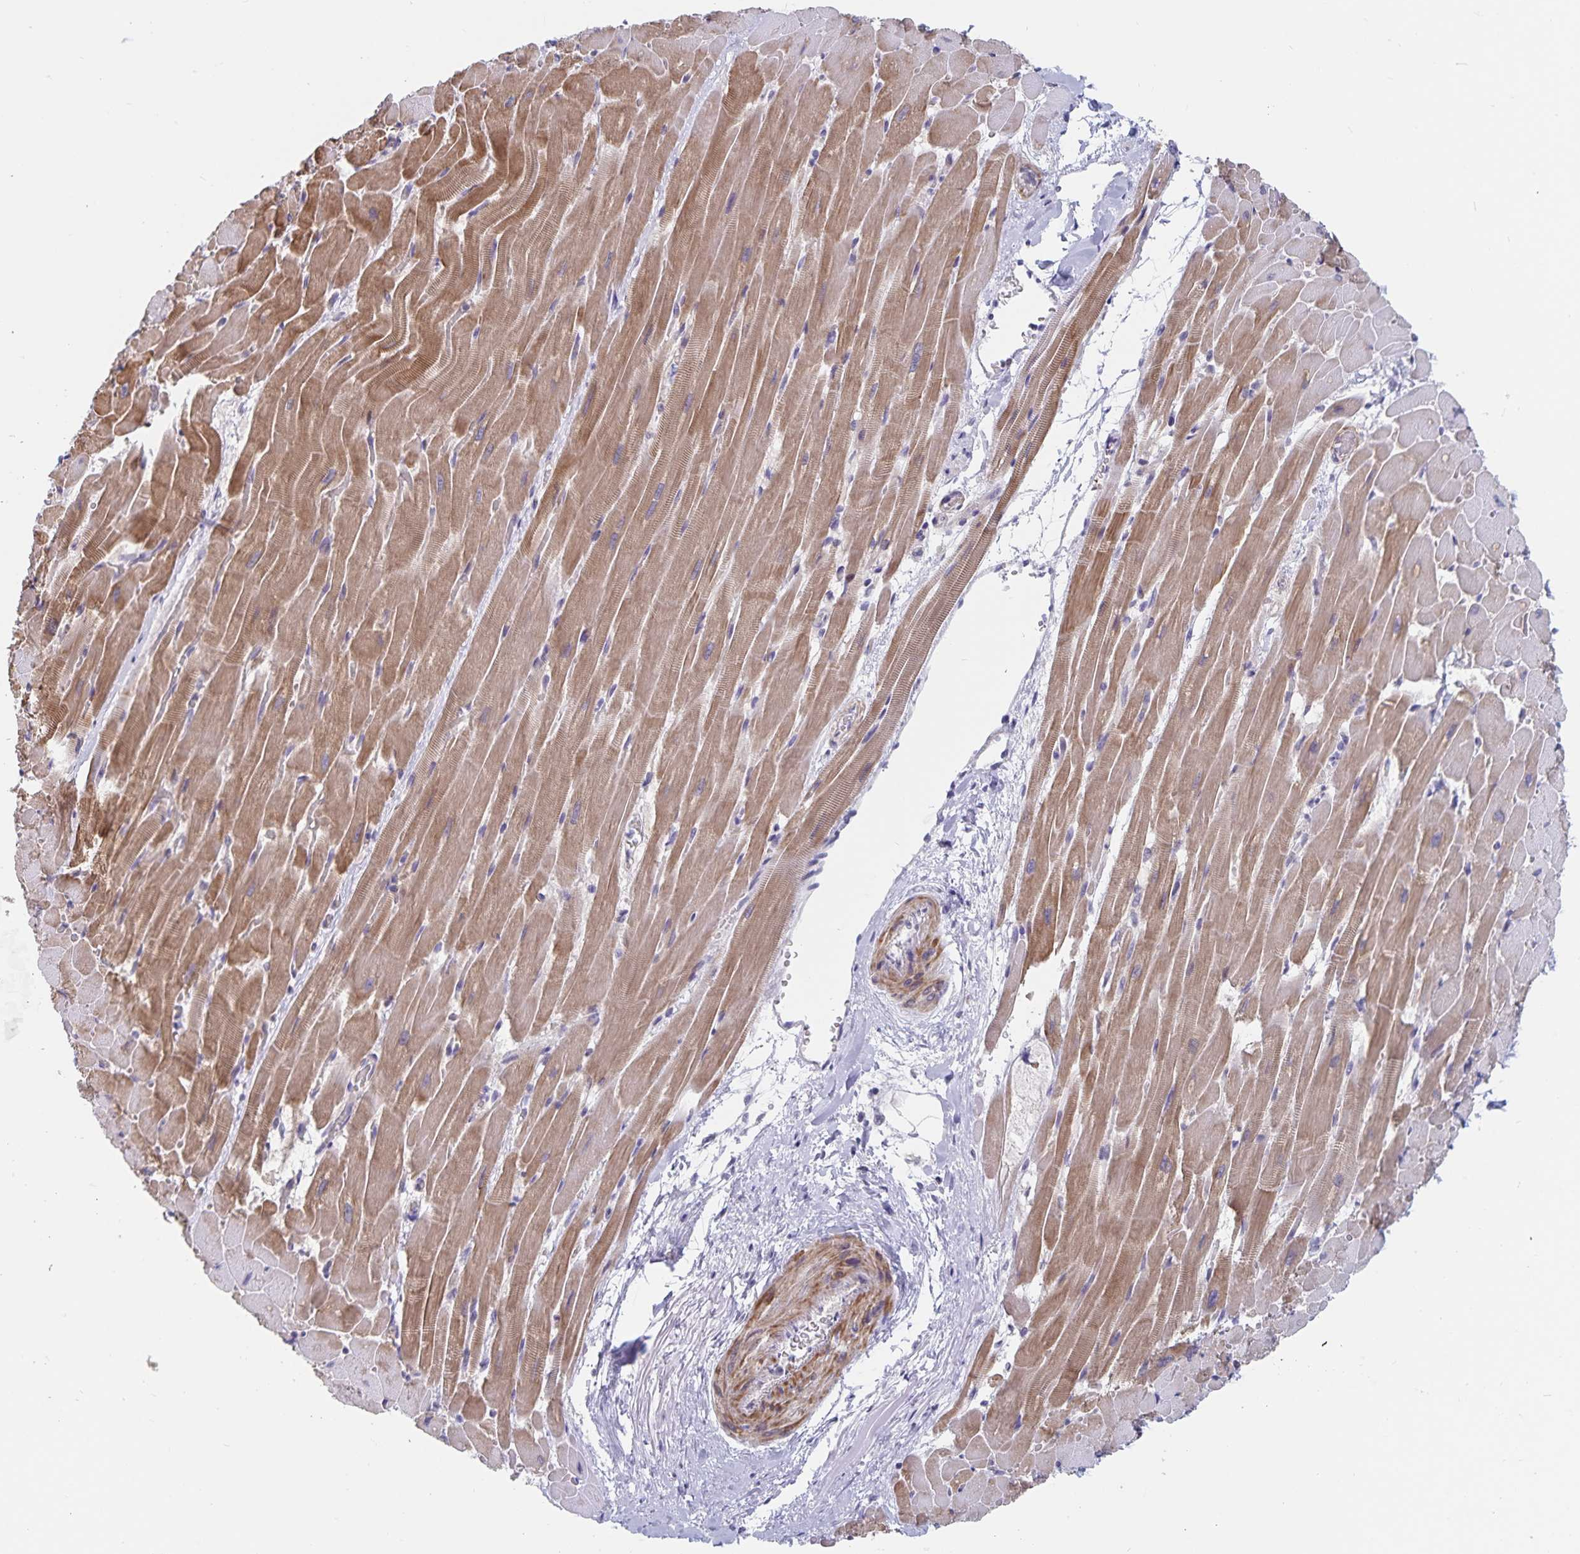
{"staining": {"intensity": "moderate", "quantity": ">75%", "location": "cytoplasmic/membranous"}, "tissue": "heart muscle", "cell_type": "Cardiomyocytes", "image_type": "normal", "snomed": [{"axis": "morphology", "description": "Normal tissue, NOS"}, {"axis": "topography", "description": "Heart"}], "caption": "Cardiomyocytes show medium levels of moderate cytoplasmic/membranous staining in approximately >75% of cells in benign heart muscle. Nuclei are stained in blue.", "gene": "BAG6", "patient": {"sex": "male", "age": 37}}